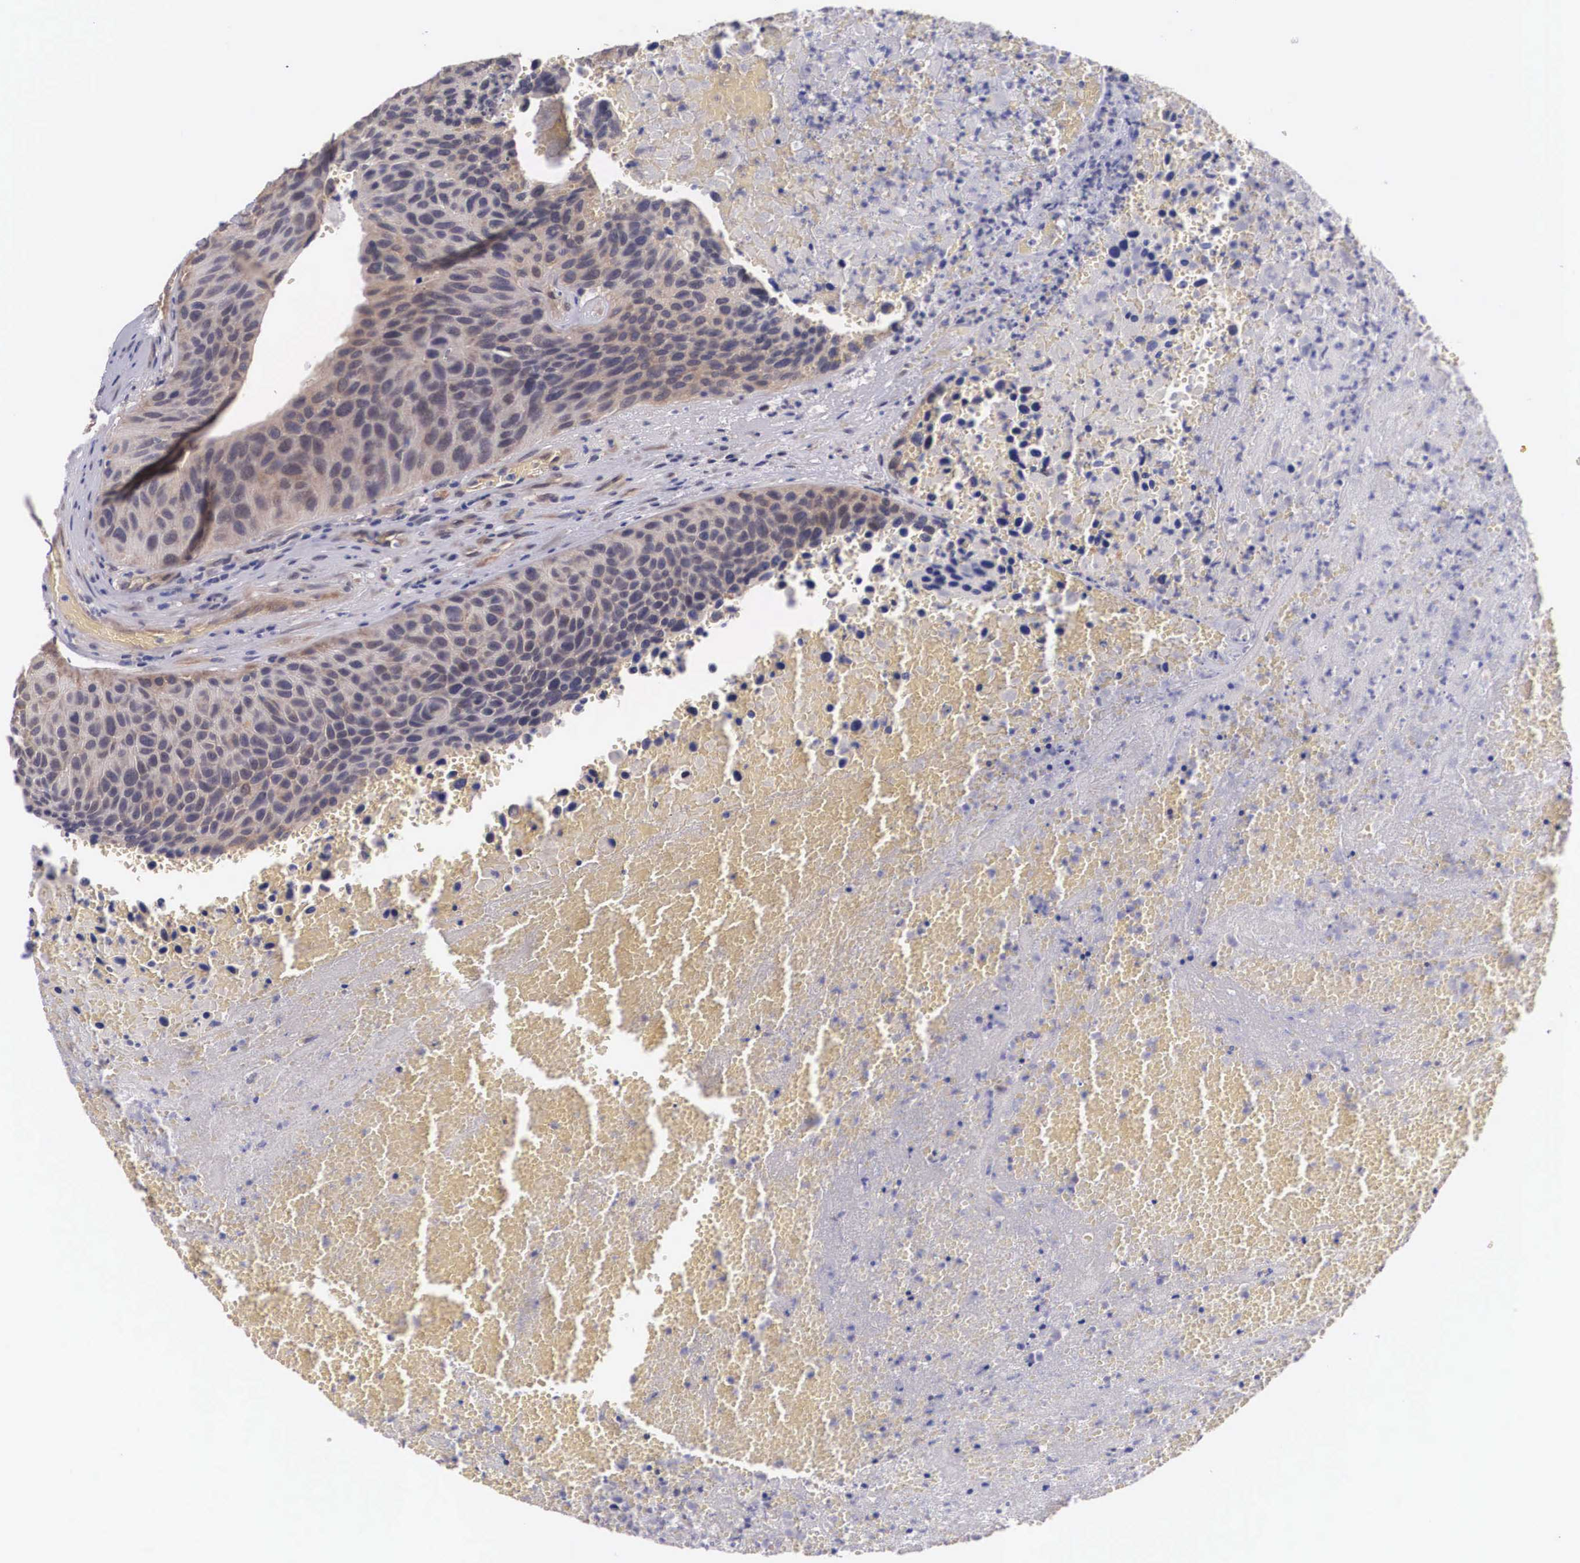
{"staining": {"intensity": "weak", "quantity": "25%-75%", "location": "cytoplasmic/membranous"}, "tissue": "urothelial cancer", "cell_type": "Tumor cells", "image_type": "cancer", "snomed": [{"axis": "morphology", "description": "Urothelial carcinoma, High grade"}, {"axis": "topography", "description": "Urinary bladder"}], "caption": "A micrograph of high-grade urothelial carcinoma stained for a protein exhibits weak cytoplasmic/membranous brown staining in tumor cells.", "gene": "OTX2", "patient": {"sex": "male", "age": 66}}